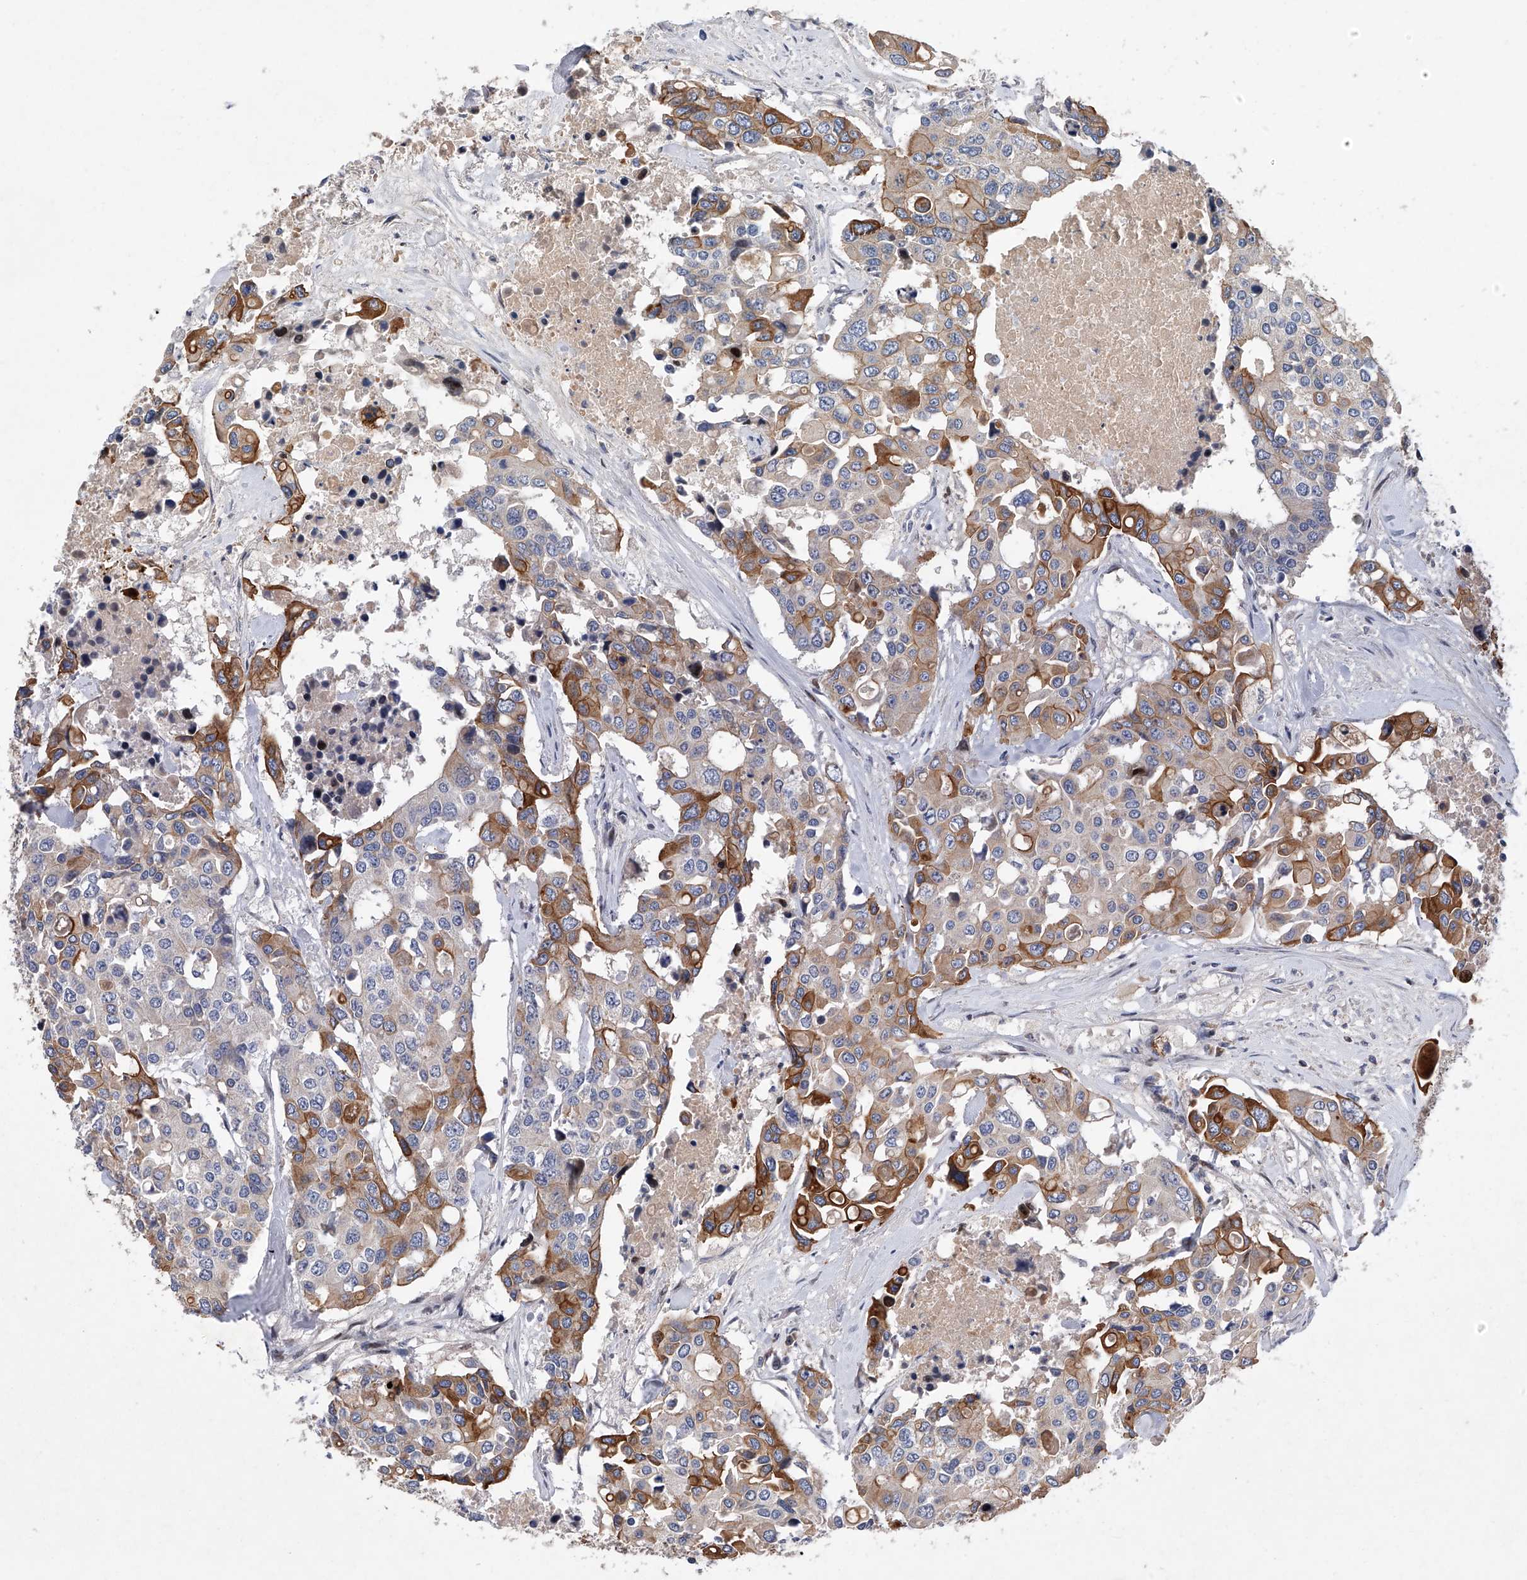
{"staining": {"intensity": "strong", "quantity": "25%-75%", "location": "cytoplasmic/membranous"}, "tissue": "colorectal cancer", "cell_type": "Tumor cells", "image_type": "cancer", "snomed": [{"axis": "morphology", "description": "Adenocarcinoma, NOS"}, {"axis": "topography", "description": "Colon"}], "caption": "Strong cytoplasmic/membranous staining for a protein is present in approximately 25%-75% of tumor cells of colorectal cancer using immunohistochemistry.", "gene": "CDH12", "patient": {"sex": "male", "age": 77}}